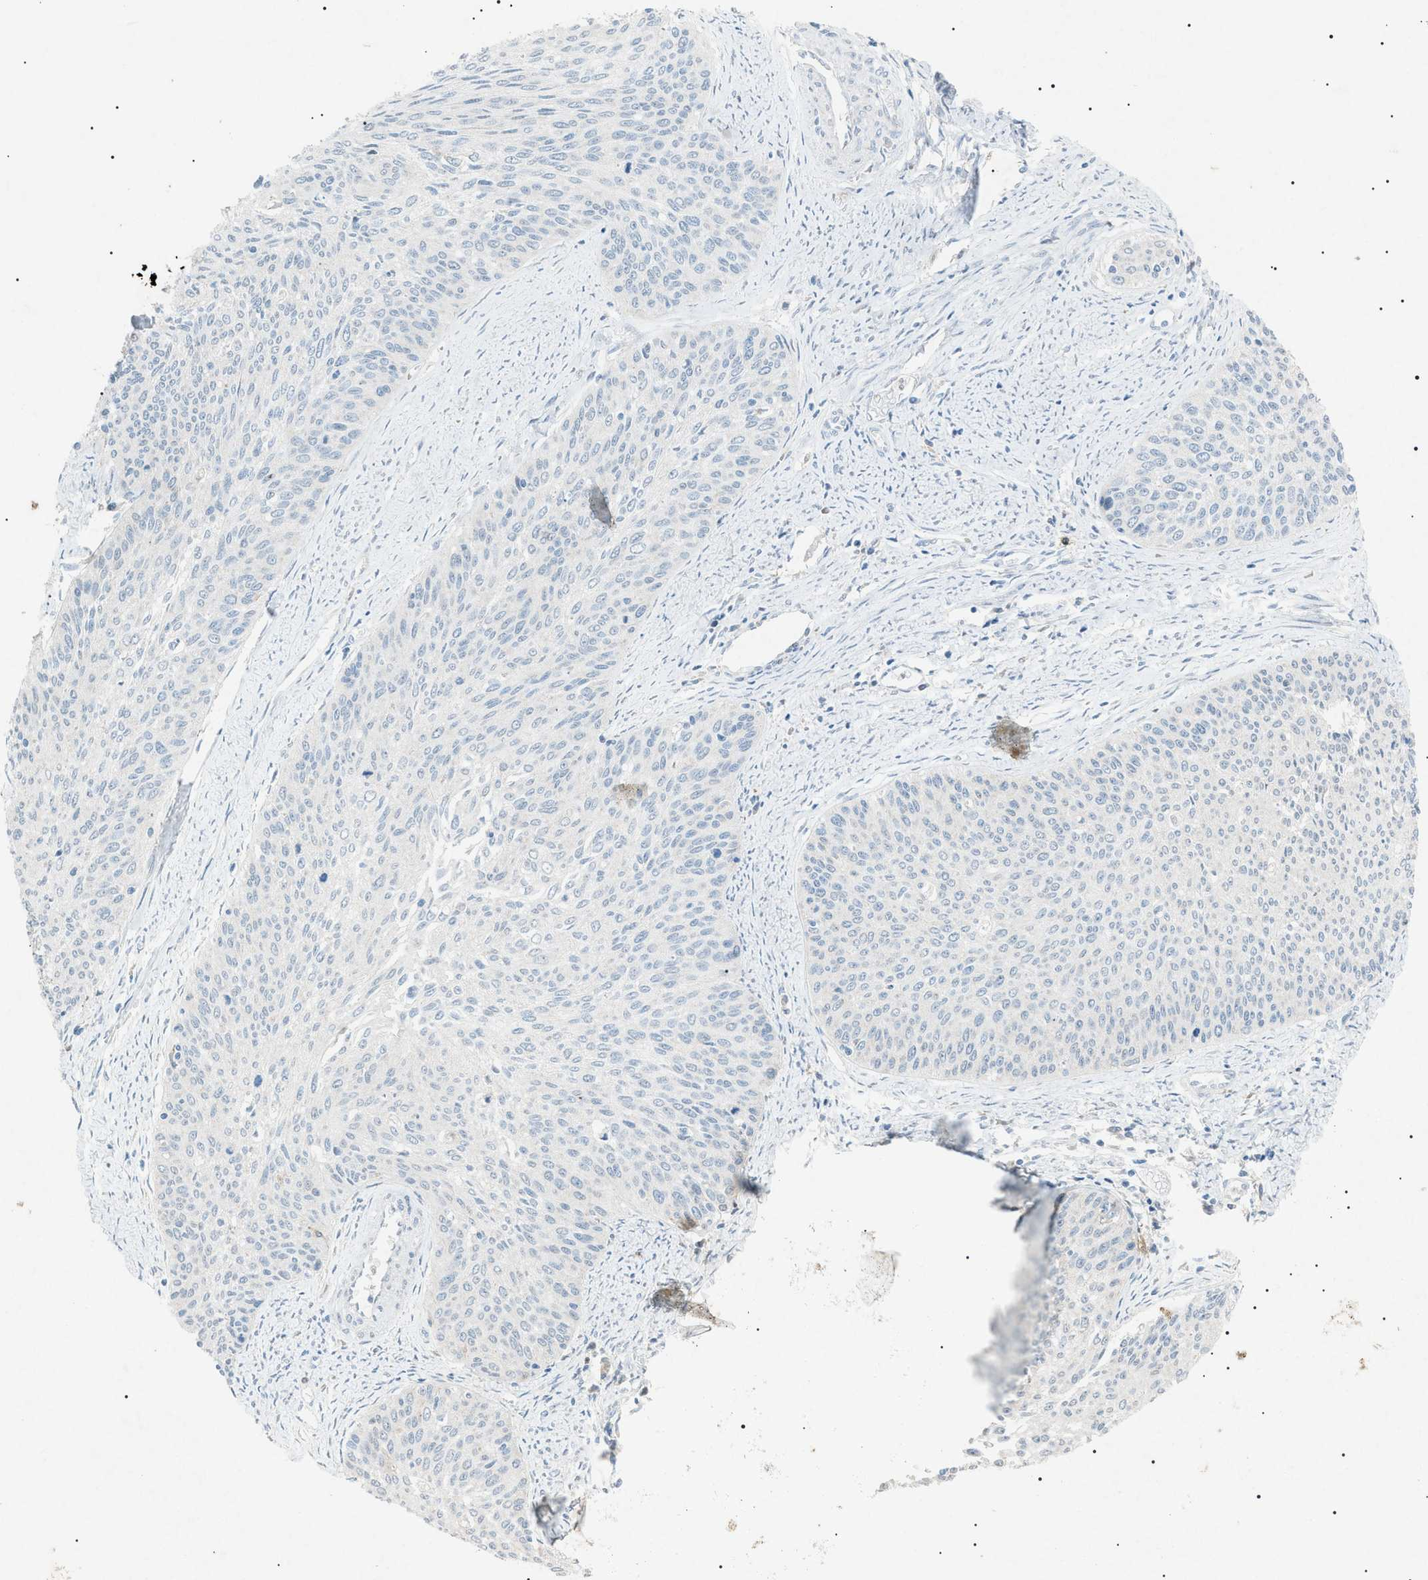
{"staining": {"intensity": "negative", "quantity": "none", "location": "none"}, "tissue": "cervical cancer", "cell_type": "Tumor cells", "image_type": "cancer", "snomed": [{"axis": "morphology", "description": "Squamous cell carcinoma, NOS"}, {"axis": "topography", "description": "Cervix"}], "caption": "DAB immunohistochemical staining of human cervical cancer (squamous cell carcinoma) reveals no significant positivity in tumor cells.", "gene": "BTK", "patient": {"sex": "female", "age": 55}}